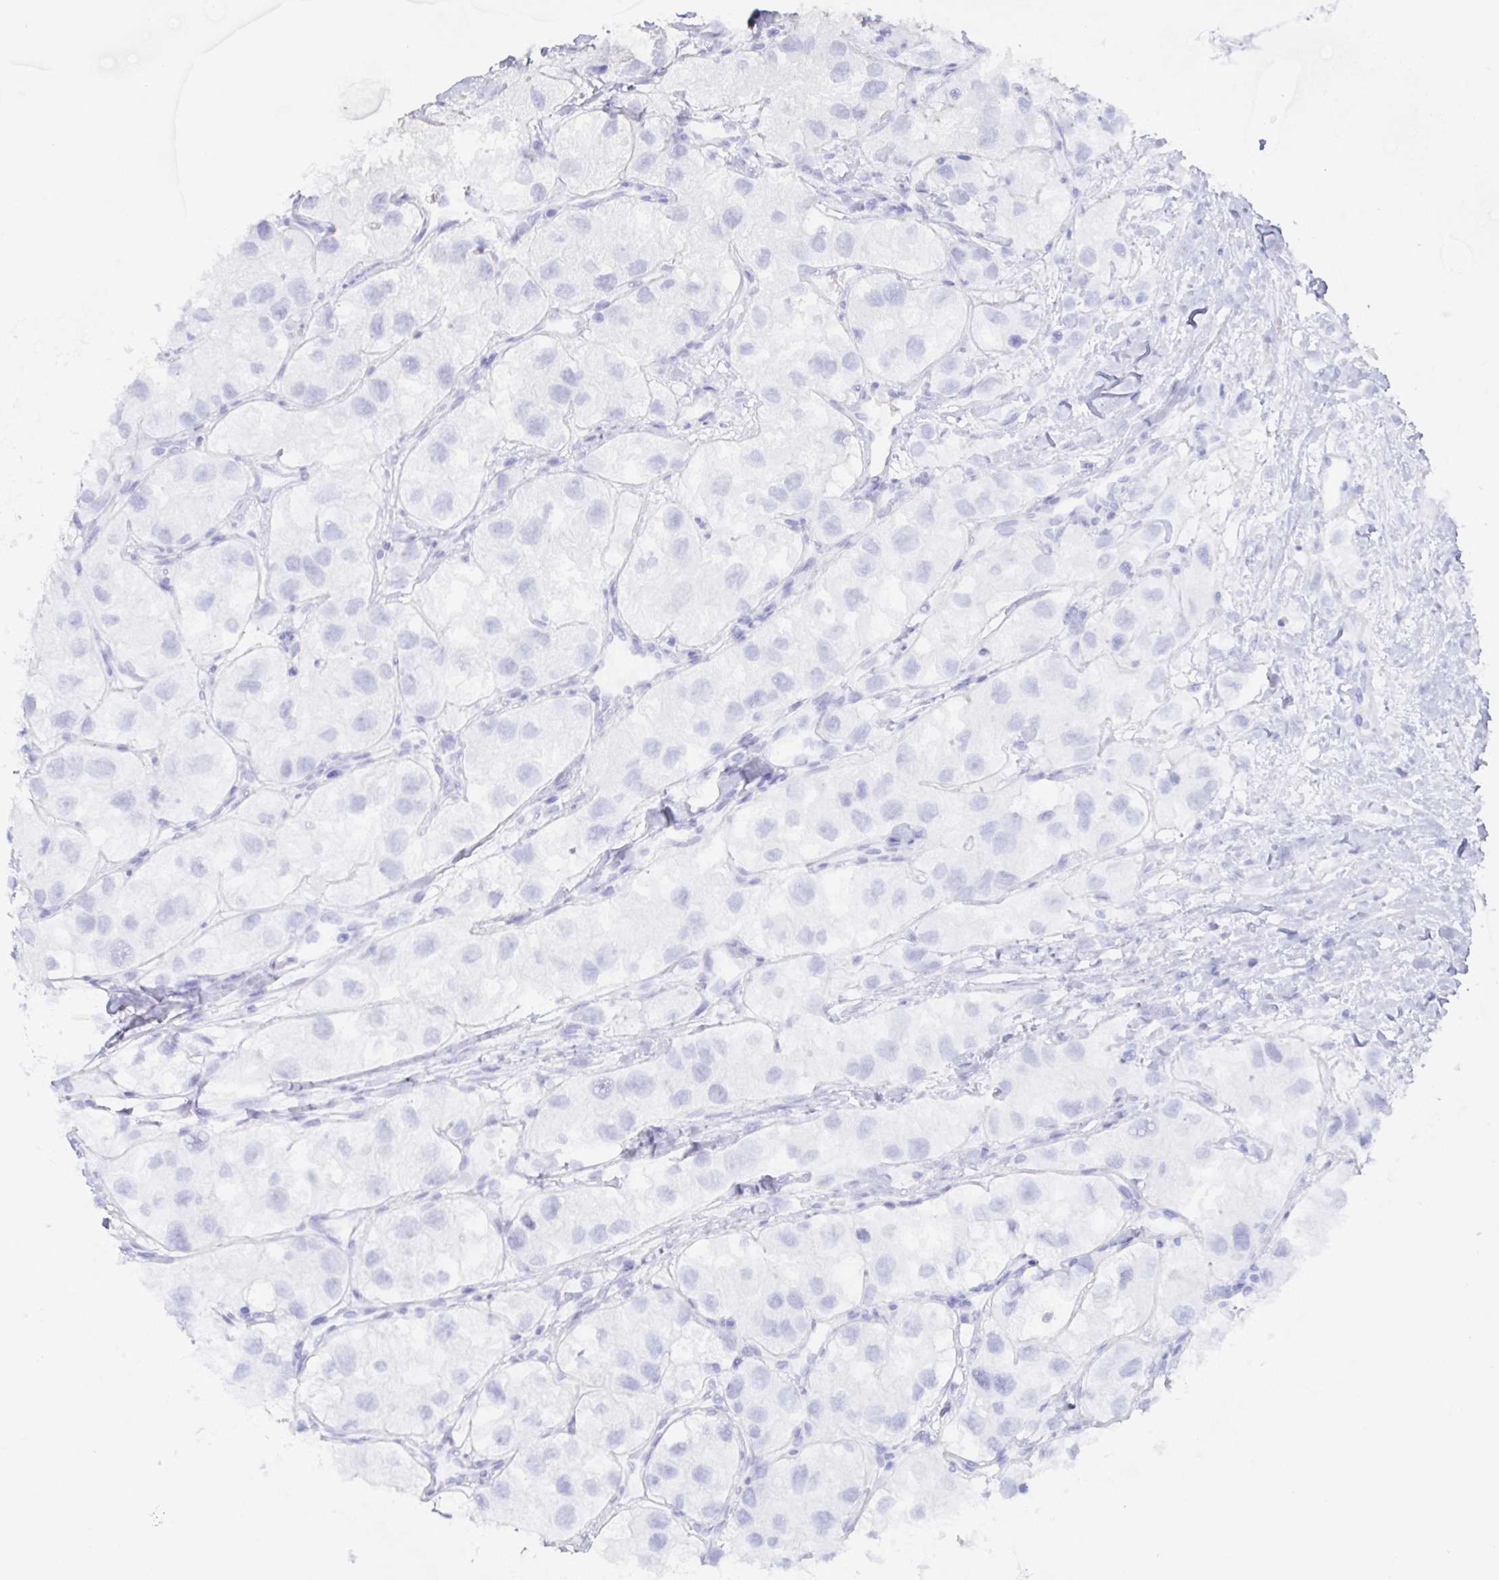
{"staining": {"intensity": "negative", "quantity": "none", "location": "none"}, "tissue": "renal cancer", "cell_type": "Tumor cells", "image_type": "cancer", "snomed": [{"axis": "morphology", "description": "Adenocarcinoma, NOS"}, {"axis": "topography", "description": "Kidney"}], "caption": "This is a photomicrograph of immunohistochemistry staining of renal cancer (adenocarcinoma), which shows no expression in tumor cells.", "gene": "POU2F3", "patient": {"sex": "male", "age": 59}}